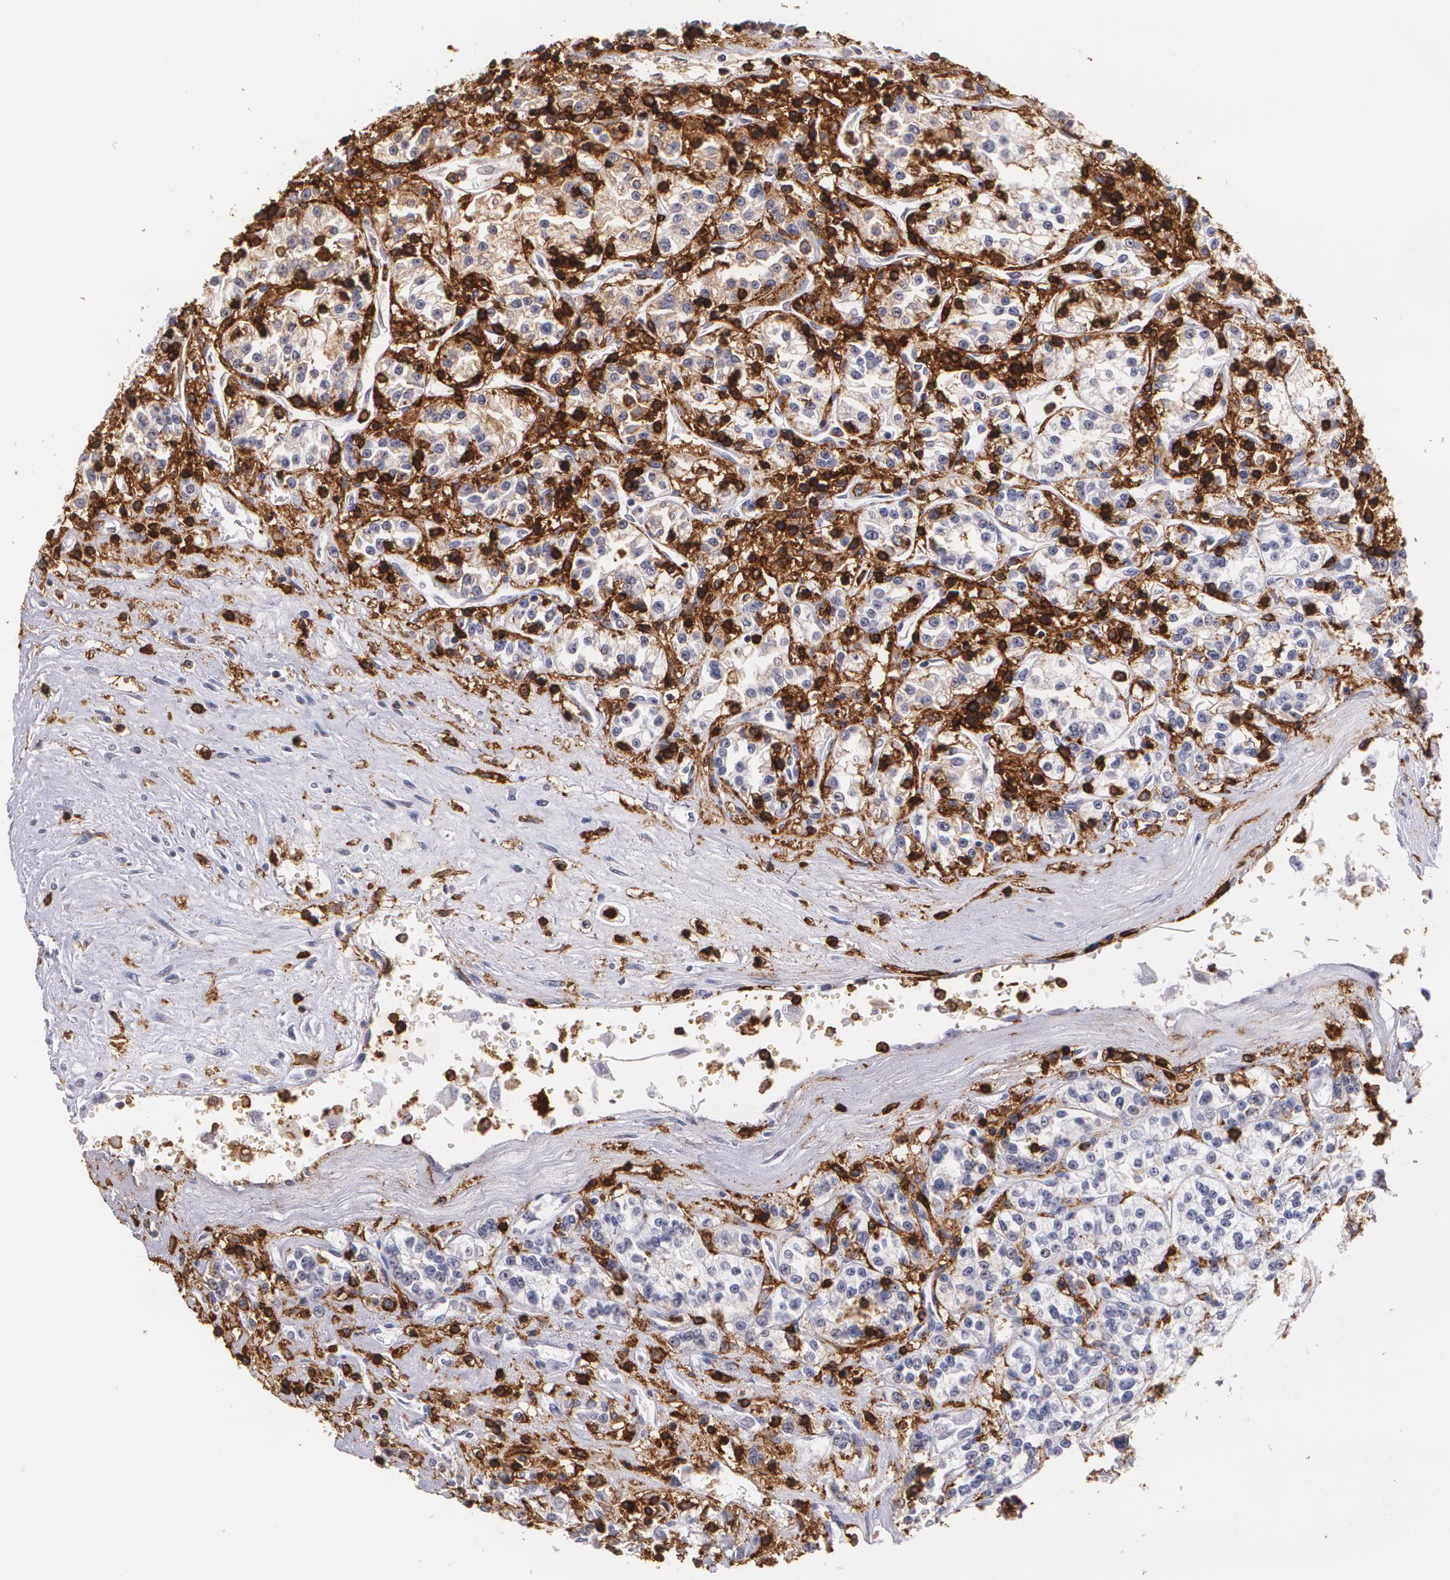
{"staining": {"intensity": "weak", "quantity": ">75%", "location": "cytoplasmic/membranous"}, "tissue": "renal cancer", "cell_type": "Tumor cells", "image_type": "cancer", "snomed": [{"axis": "morphology", "description": "Adenocarcinoma, NOS"}, {"axis": "topography", "description": "Kidney"}], "caption": "An image of human renal adenocarcinoma stained for a protein exhibits weak cytoplasmic/membranous brown staining in tumor cells.", "gene": "PTPRC", "patient": {"sex": "female", "age": 76}}